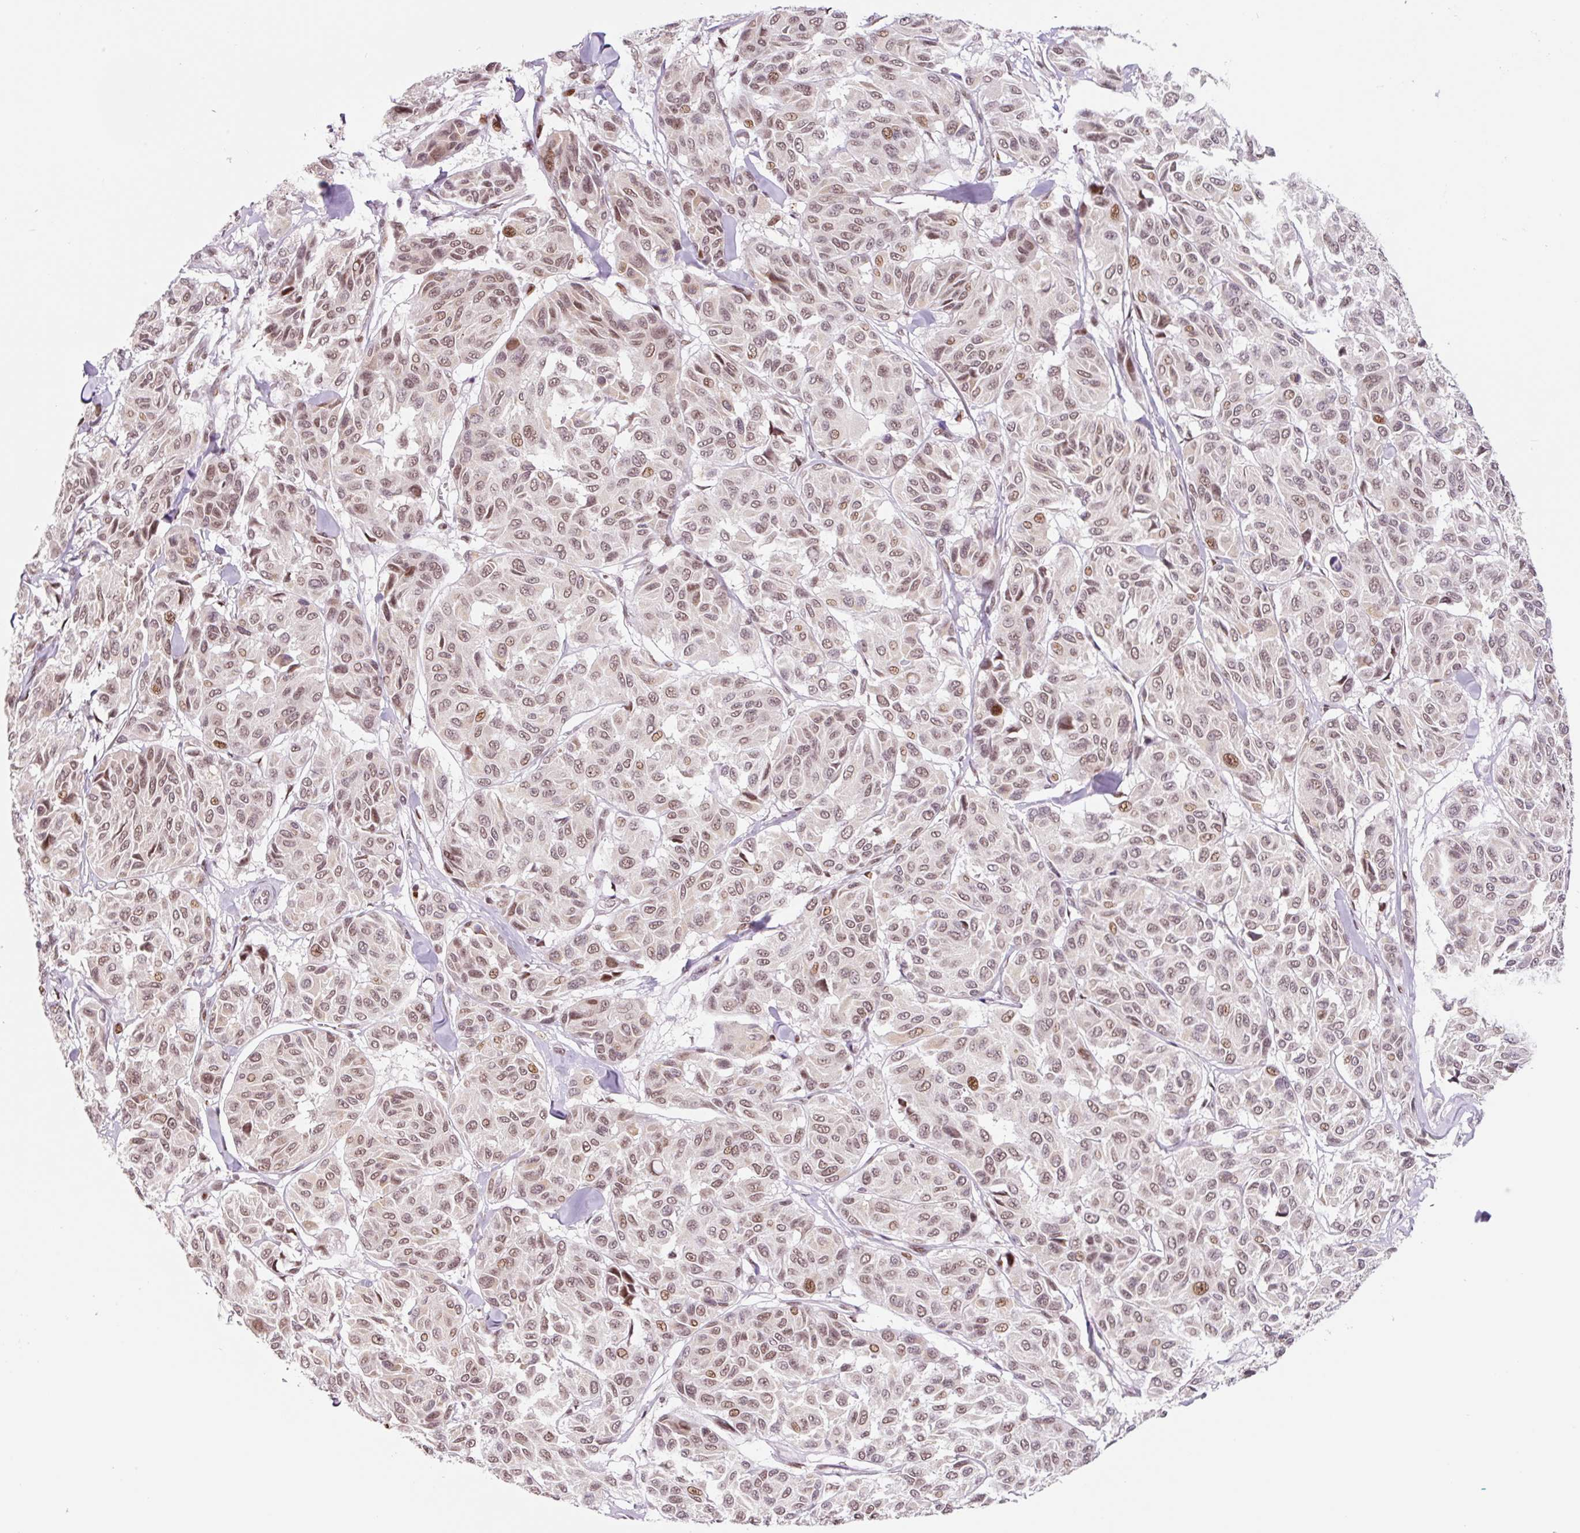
{"staining": {"intensity": "moderate", "quantity": ">75%", "location": "nuclear"}, "tissue": "melanoma", "cell_type": "Tumor cells", "image_type": "cancer", "snomed": [{"axis": "morphology", "description": "Malignant melanoma, NOS"}, {"axis": "topography", "description": "Skin"}], "caption": "The immunohistochemical stain labels moderate nuclear expression in tumor cells of melanoma tissue.", "gene": "CCNL2", "patient": {"sex": "female", "age": 66}}